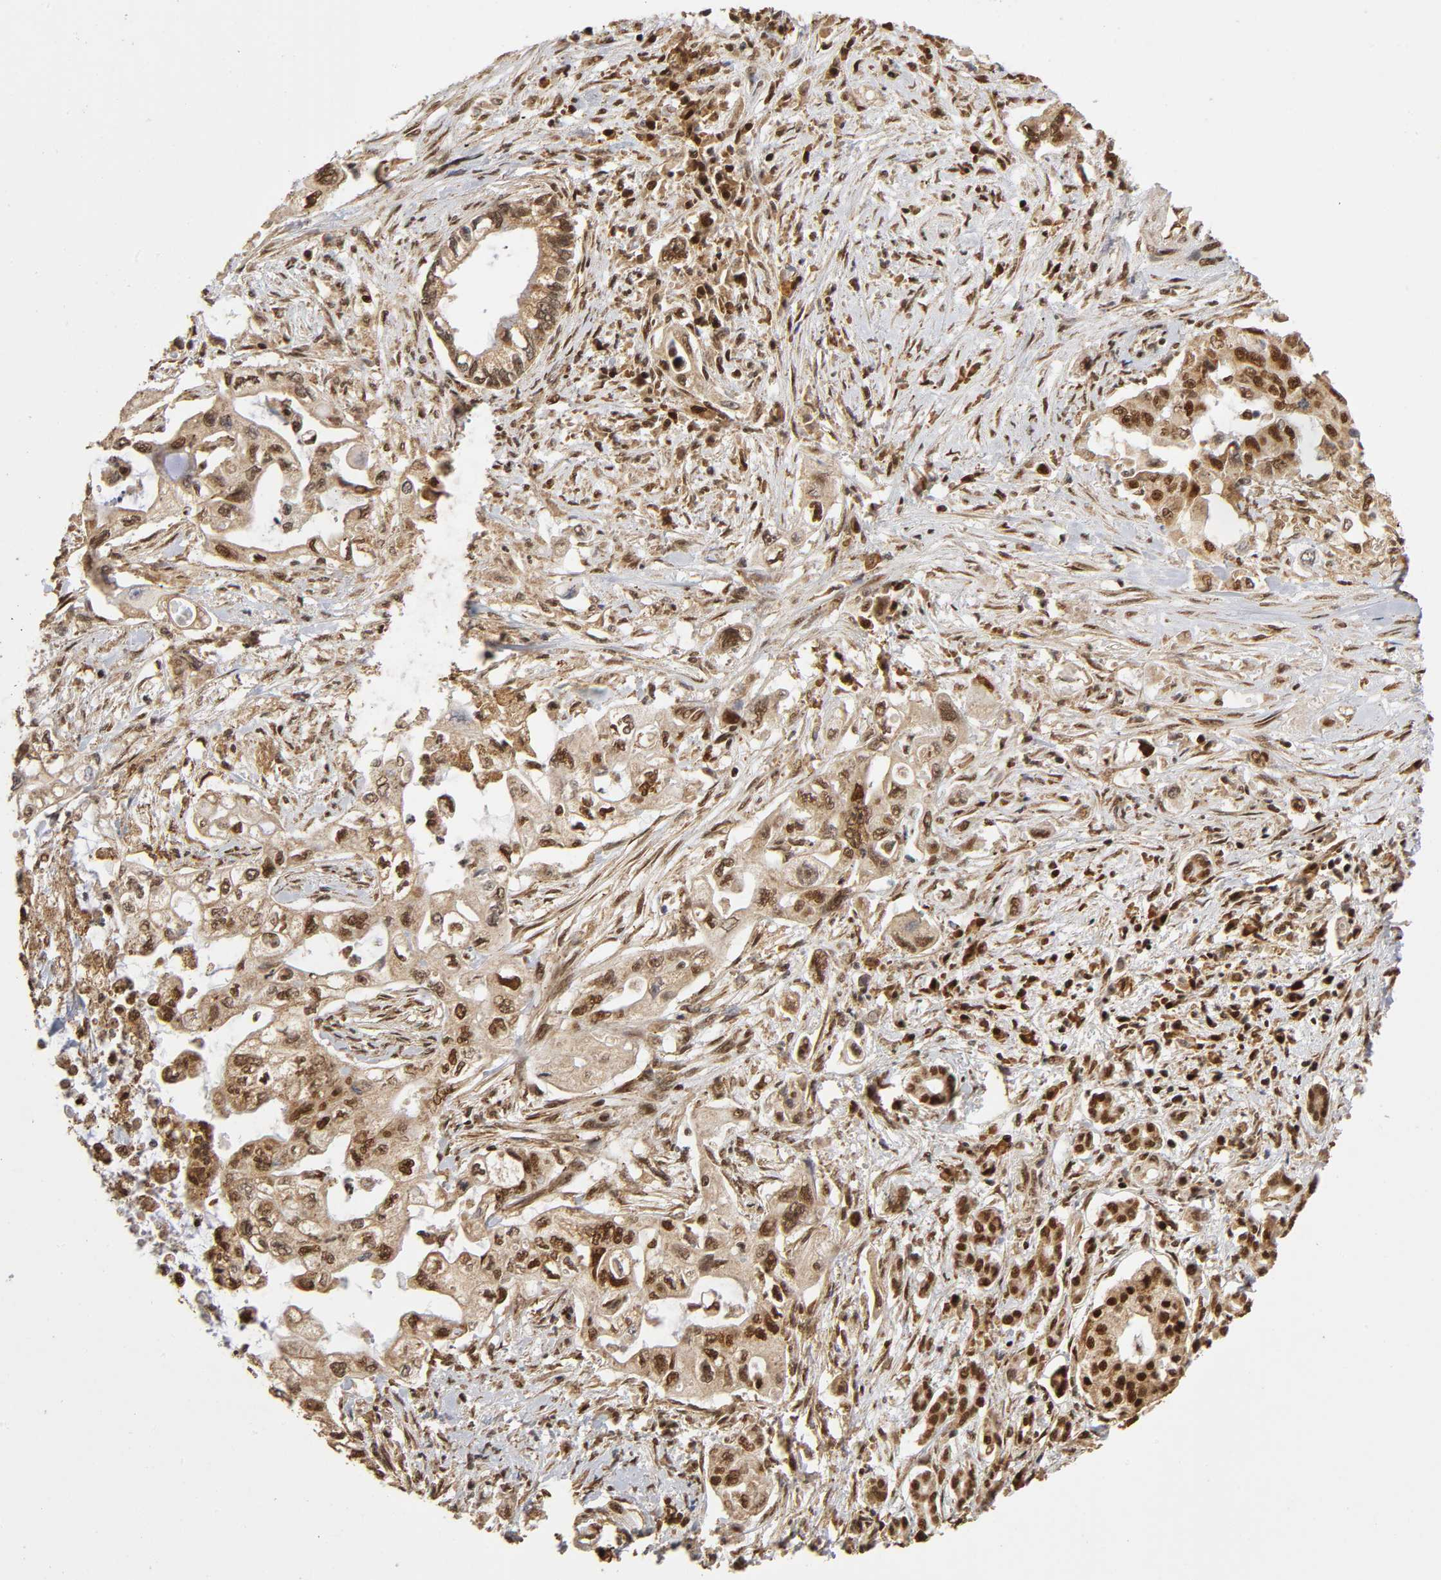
{"staining": {"intensity": "strong", "quantity": ">75%", "location": "cytoplasmic/membranous,nuclear"}, "tissue": "pancreatic cancer", "cell_type": "Tumor cells", "image_type": "cancer", "snomed": [{"axis": "morphology", "description": "Normal tissue, NOS"}, {"axis": "topography", "description": "Pancreas"}], "caption": "There is high levels of strong cytoplasmic/membranous and nuclear staining in tumor cells of pancreatic cancer, as demonstrated by immunohistochemical staining (brown color).", "gene": "RNF122", "patient": {"sex": "male", "age": 42}}